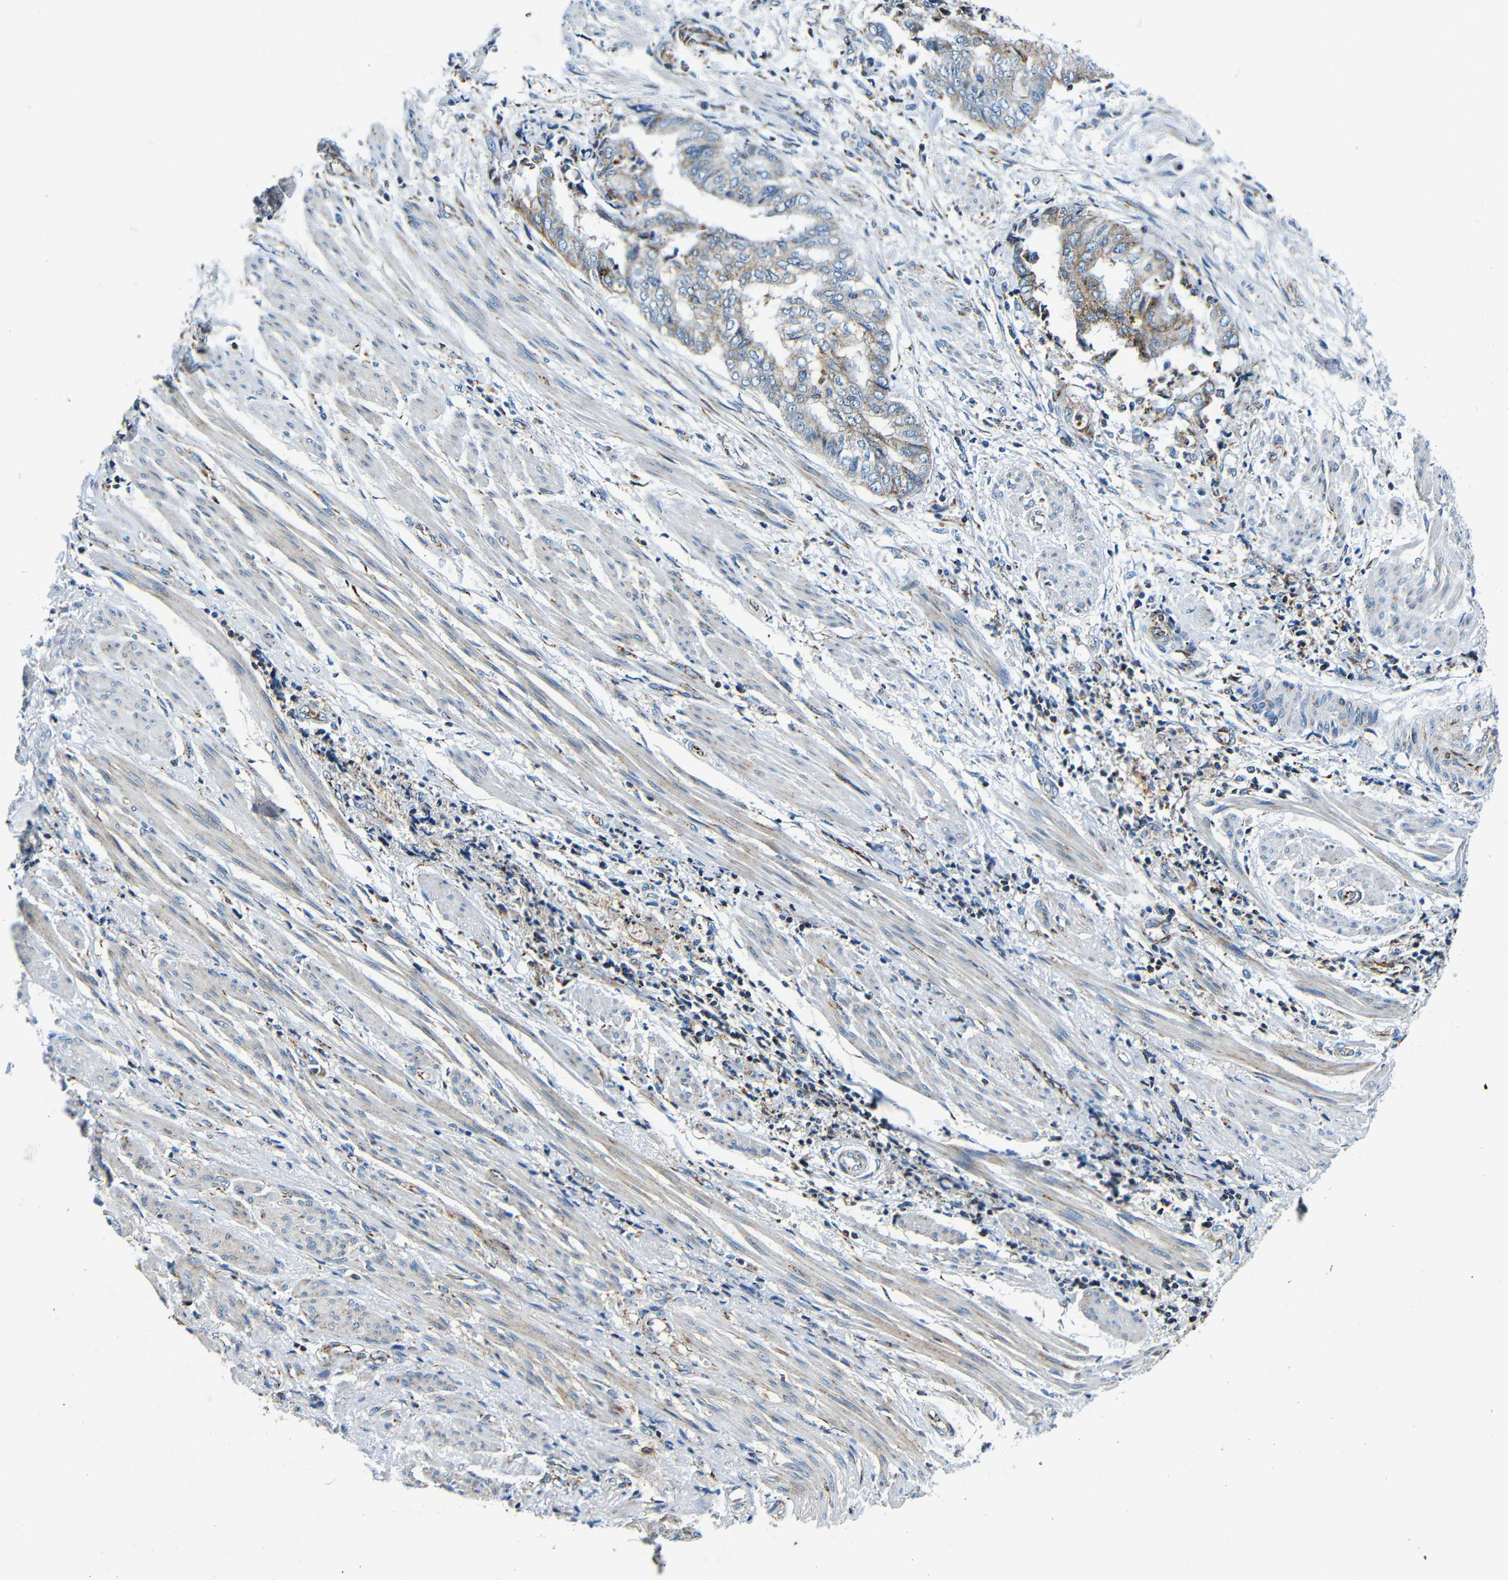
{"staining": {"intensity": "moderate", "quantity": "25%-75%", "location": "cytoplasmic/membranous"}, "tissue": "endometrial cancer", "cell_type": "Tumor cells", "image_type": "cancer", "snomed": [{"axis": "morphology", "description": "Necrosis, NOS"}, {"axis": "morphology", "description": "Adenocarcinoma, NOS"}, {"axis": "topography", "description": "Endometrium"}], "caption": "Moderate cytoplasmic/membranous protein expression is appreciated in approximately 25%-75% of tumor cells in adenocarcinoma (endometrial).", "gene": "GALNT18", "patient": {"sex": "female", "age": 79}}